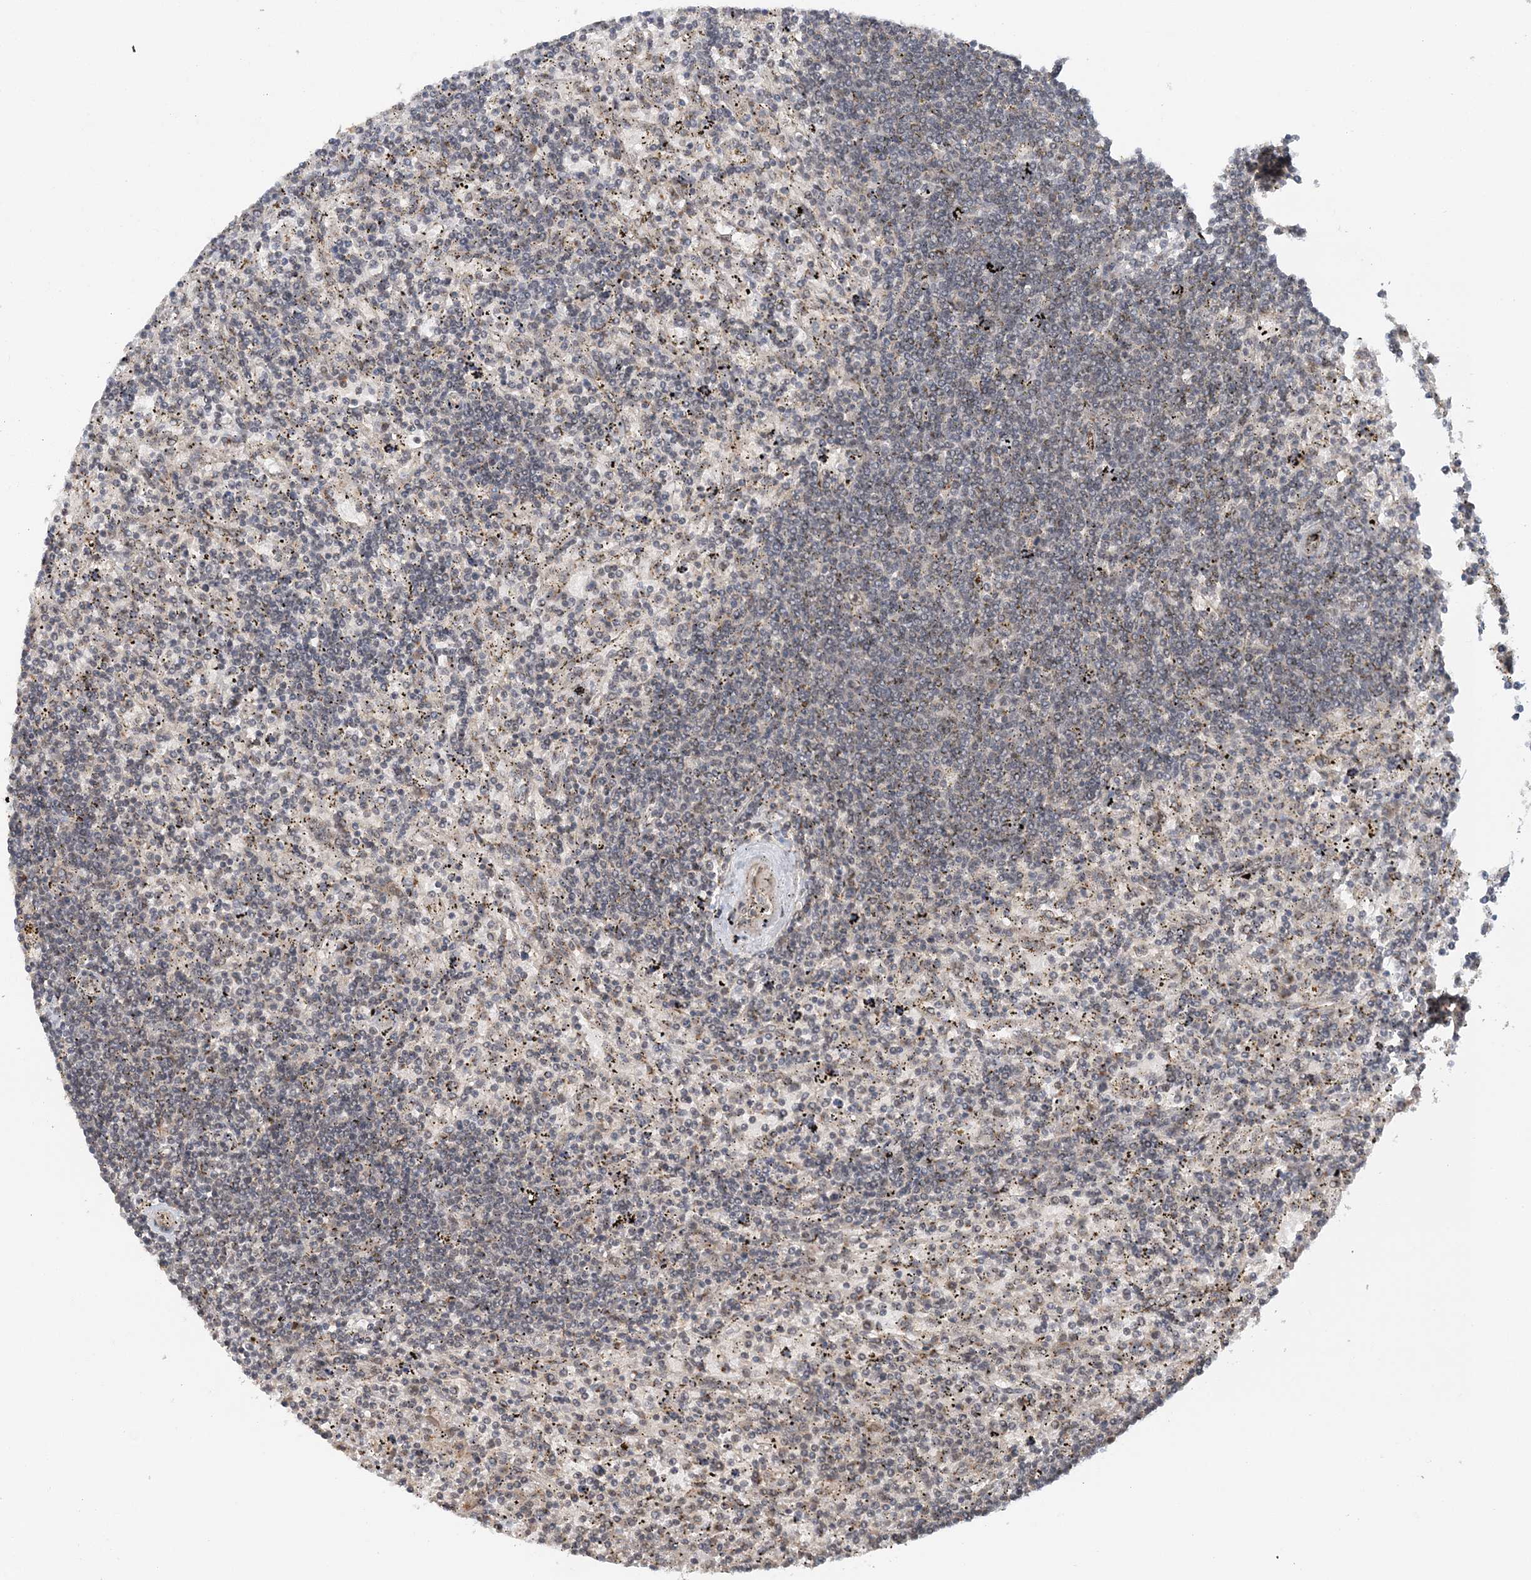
{"staining": {"intensity": "negative", "quantity": "none", "location": "none"}, "tissue": "lymphoma", "cell_type": "Tumor cells", "image_type": "cancer", "snomed": [{"axis": "morphology", "description": "Malignant lymphoma, non-Hodgkin's type, Low grade"}, {"axis": "topography", "description": "Spleen"}], "caption": "Photomicrograph shows no significant protein expression in tumor cells of lymphoma.", "gene": "TSHZ2", "patient": {"sex": "male", "age": 76}}